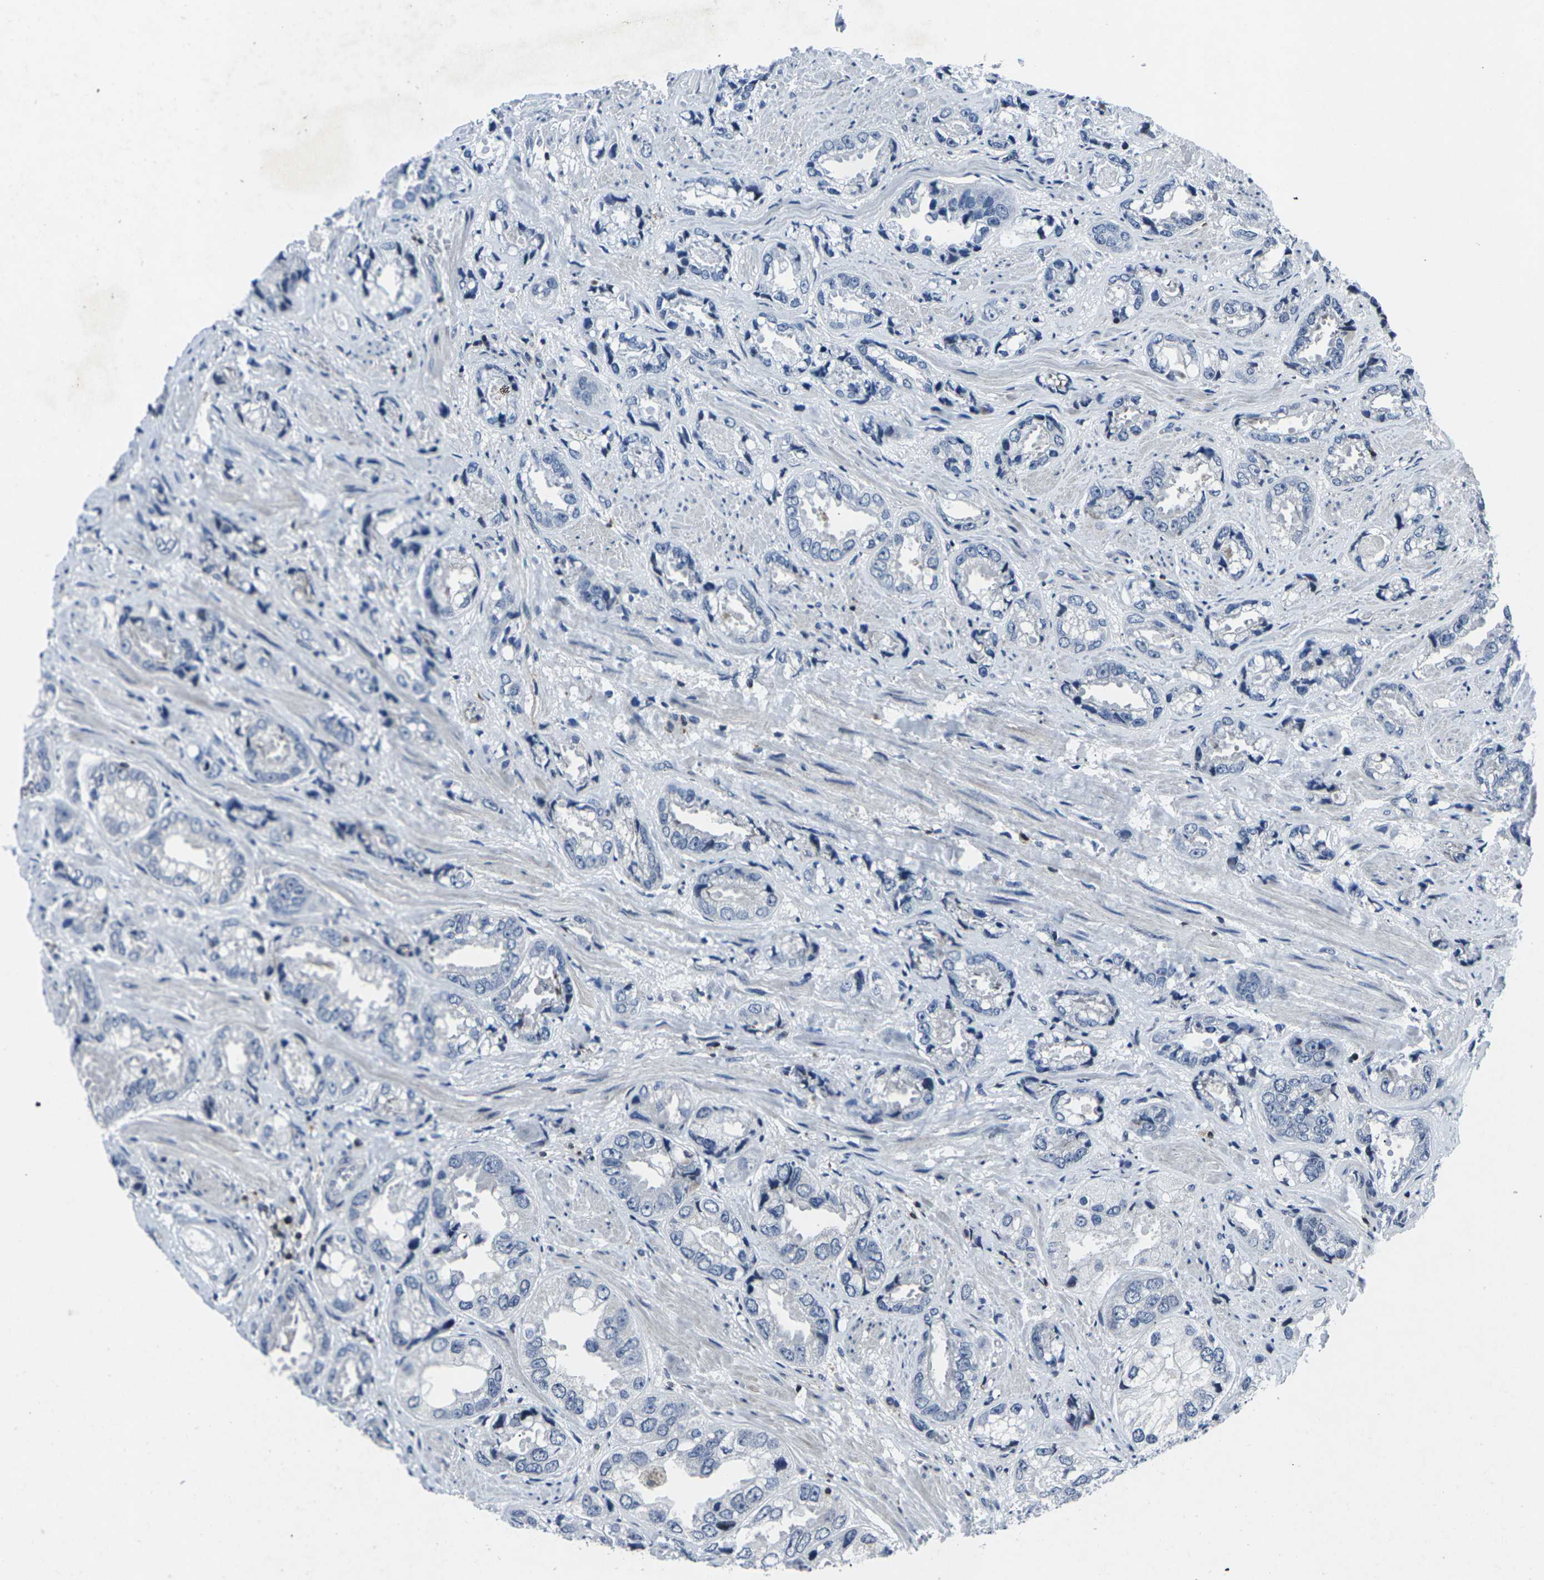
{"staining": {"intensity": "negative", "quantity": "none", "location": "none"}, "tissue": "prostate cancer", "cell_type": "Tumor cells", "image_type": "cancer", "snomed": [{"axis": "morphology", "description": "Adenocarcinoma, High grade"}, {"axis": "topography", "description": "Prostate"}], "caption": "Human prostate cancer (high-grade adenocarcinoma) stained for a protein using IHC demonstrates no staining in tumor cells.", "gene": "STAT4", "patient": {"sex": "male", "age": 61}}